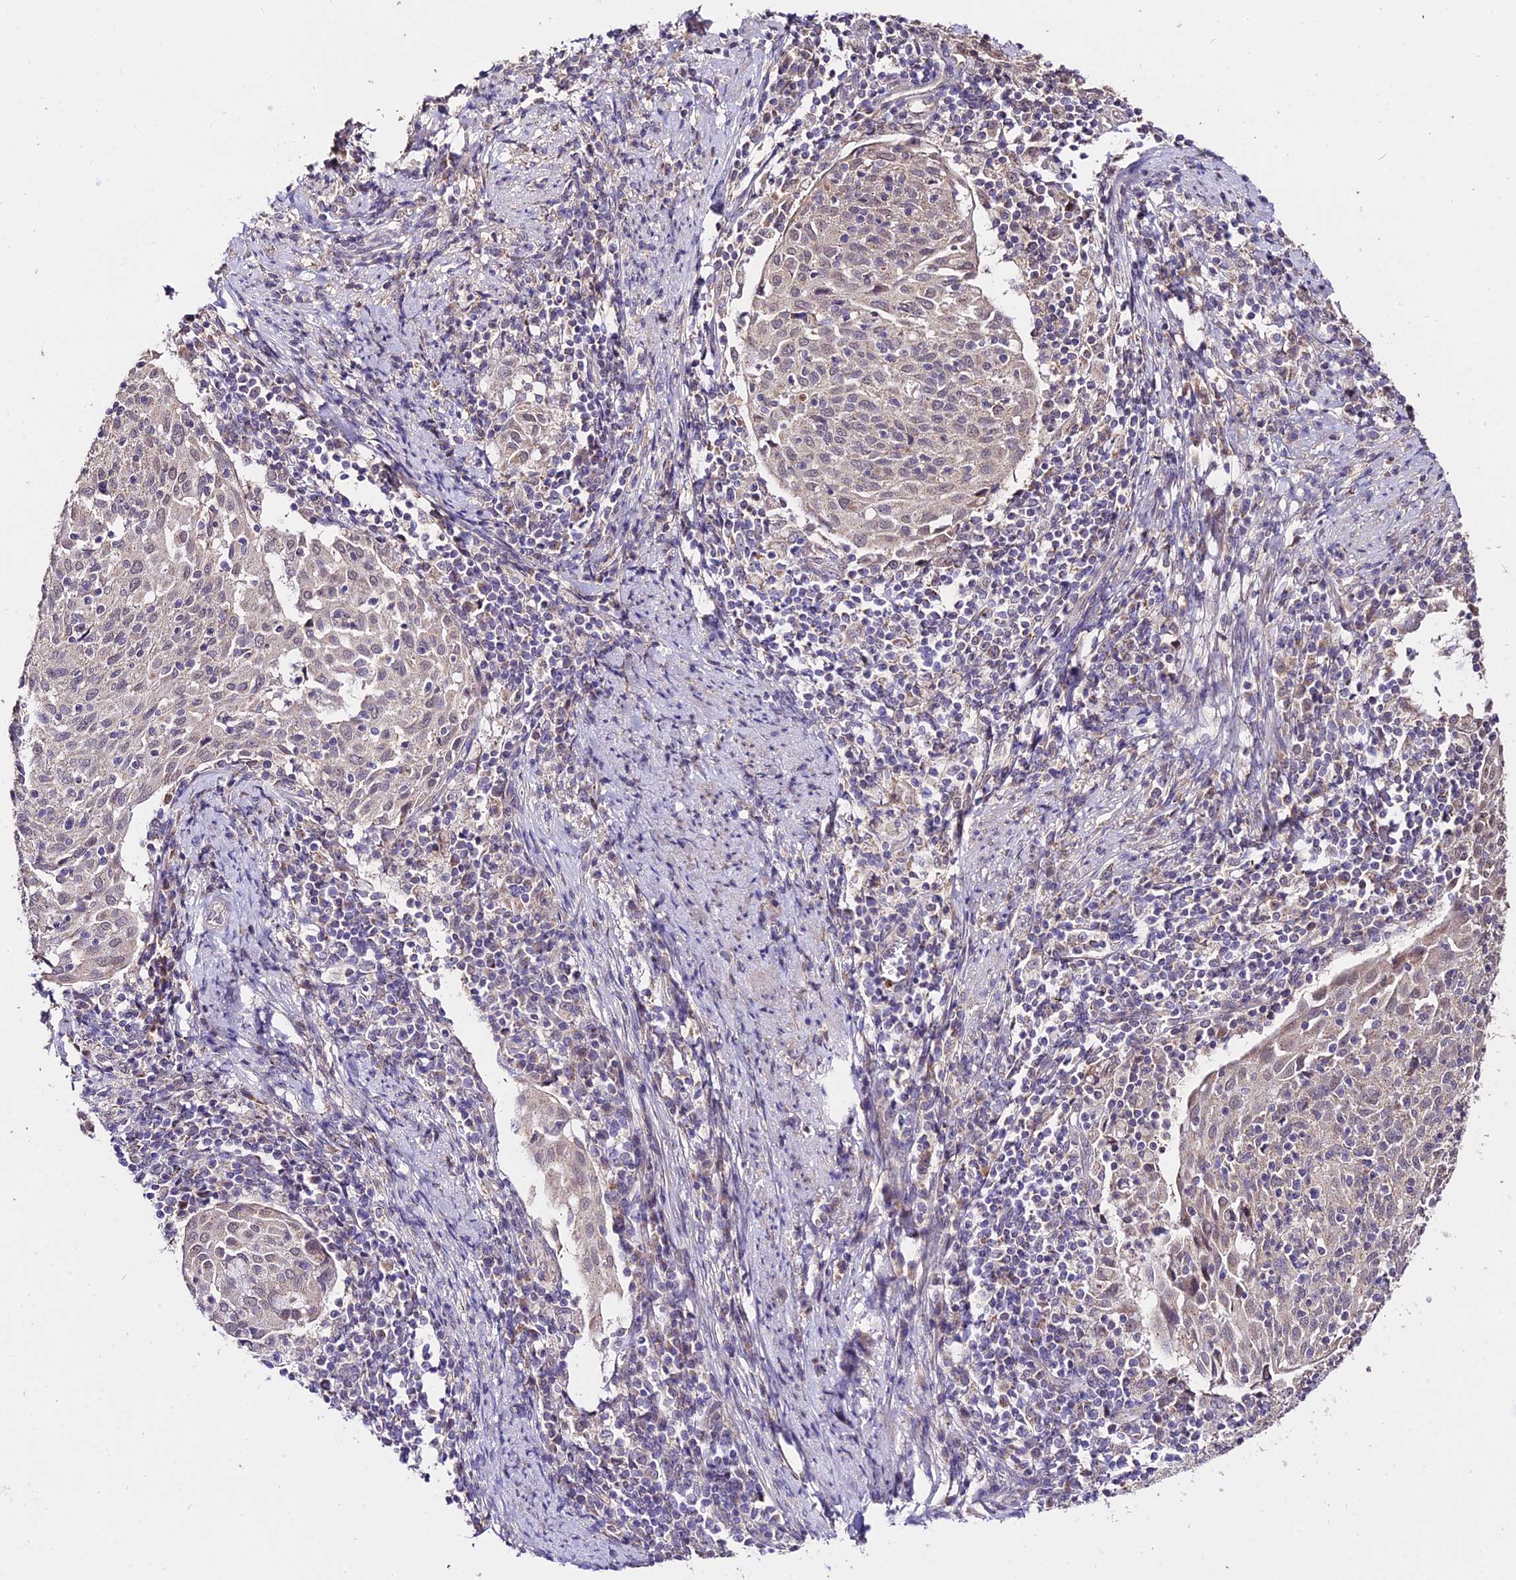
{"staining": {"intensity": "weak", "quantity": "<25%", "location": "cytoplasmic/membranous"}, "tissue": "cervical cancer", "cell_type": "Tumor cells", "image_type": "cancer", "snomed": [{"axis": "morphology", "description": "Squamous cell carcinoma, NOS"}, {"axis": "topography", "description": "Cervix"}], "caption": "This is a micrograph of IHC staining of cervical cancer (squamous cell carcinoma), which shows no expression in tumor cells.", "gene": "WDR5B", "patient": {"sex": "female", "age": 52}}